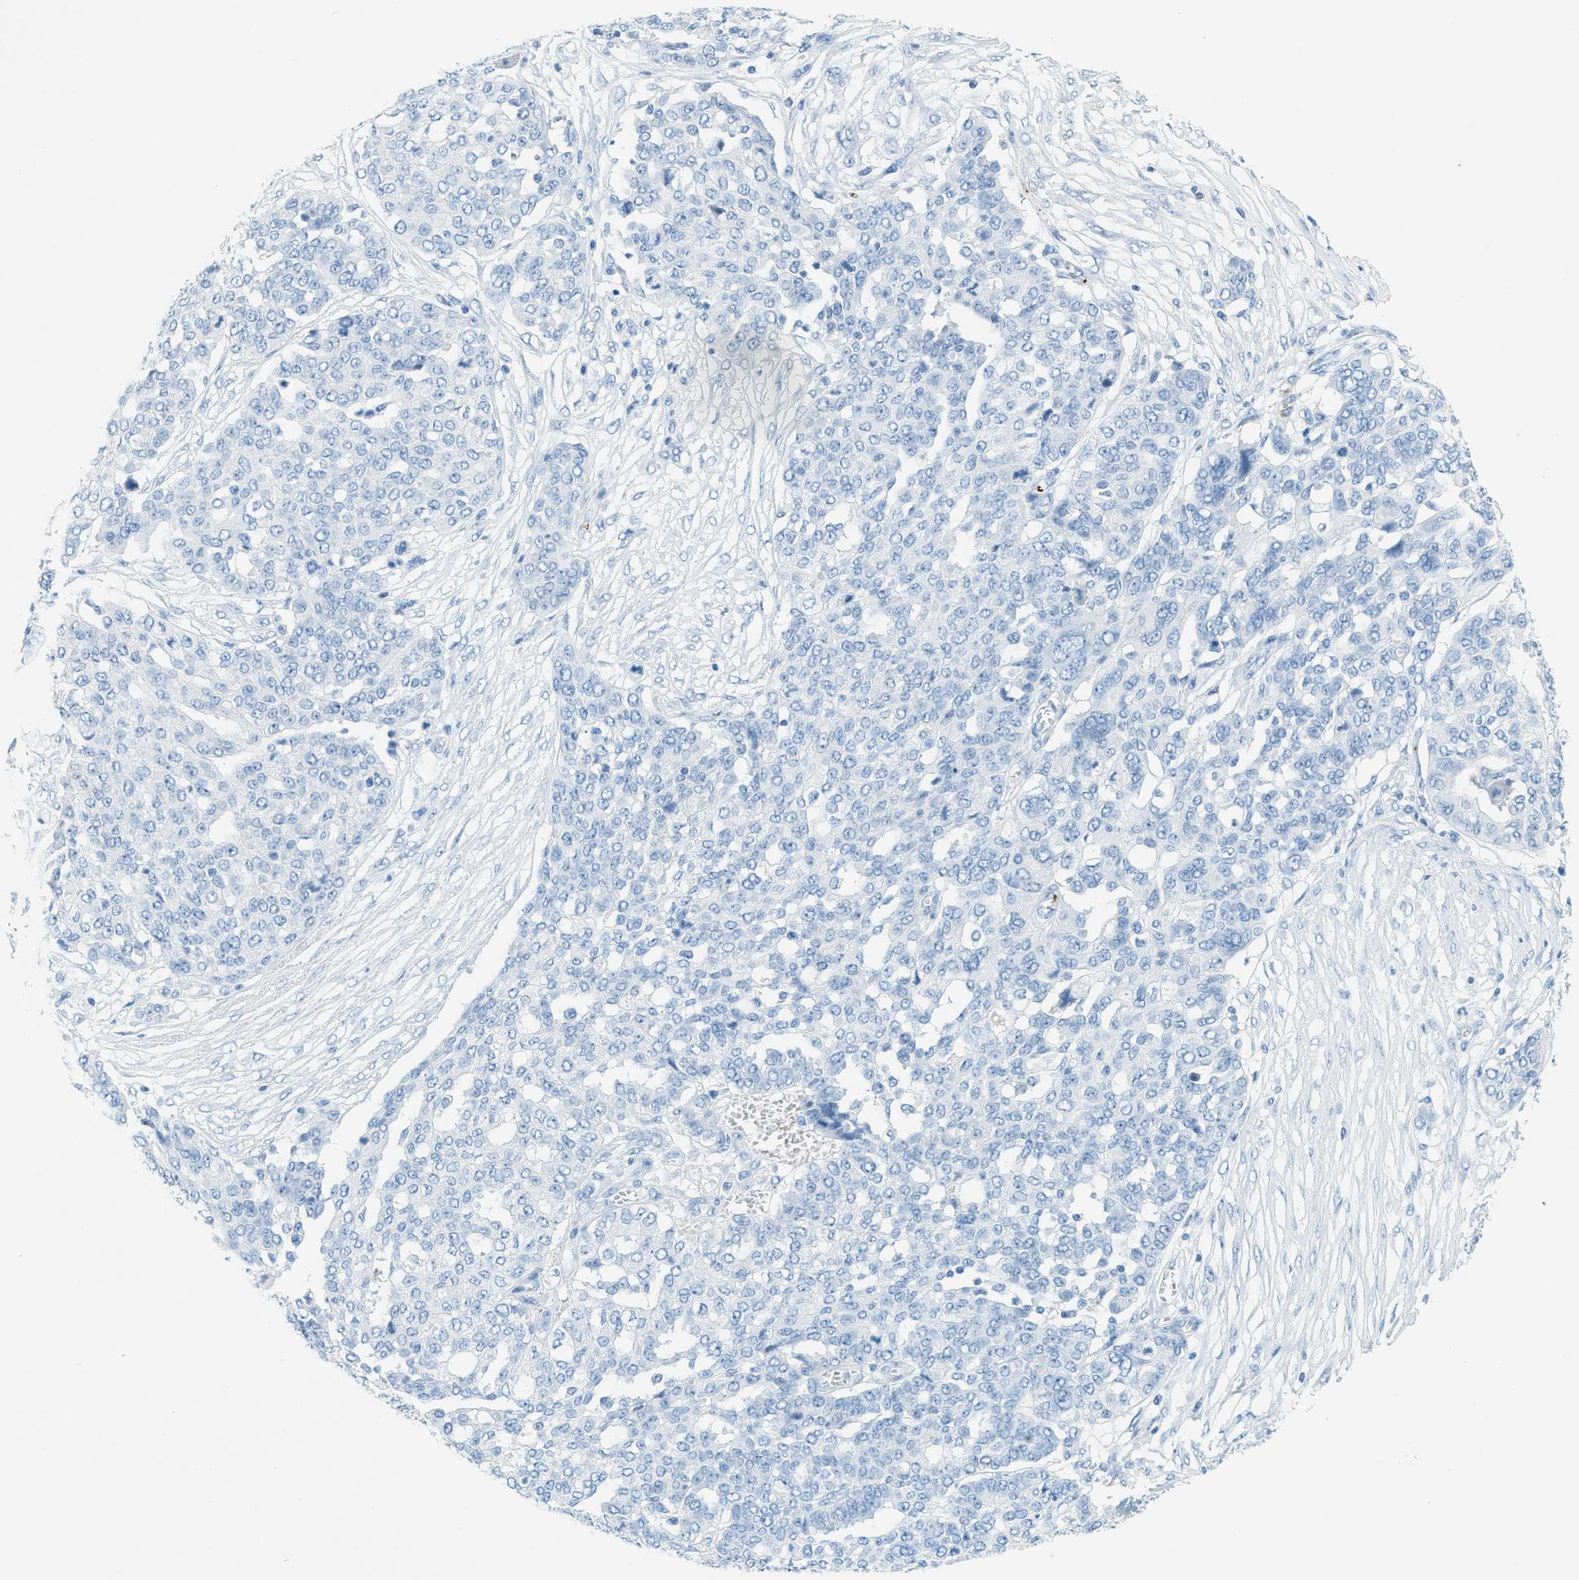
{"staining": {"intensity": "negative", "quantity": "none", "location": "none"}, "tissue": "ovarian cancer", "cell_type": "Tumor cells", "image_type": "cancer", "snomed": [{"axis": "morphology", "description": "Cystadenocarcinoma, serous, NOS"}, {"axis": "topography", "description": "Soft tissue"}, {"axis": "topography", "description": "Ovary"}], "caption": "High power microscopy image of an immunohistochemistry micrograph of serous cystadenocarcinoma (ovarian), revealing no significant staining in tumor cells.", "gene": "PPBP", "patient": {"sex": "female", "age": 57}}